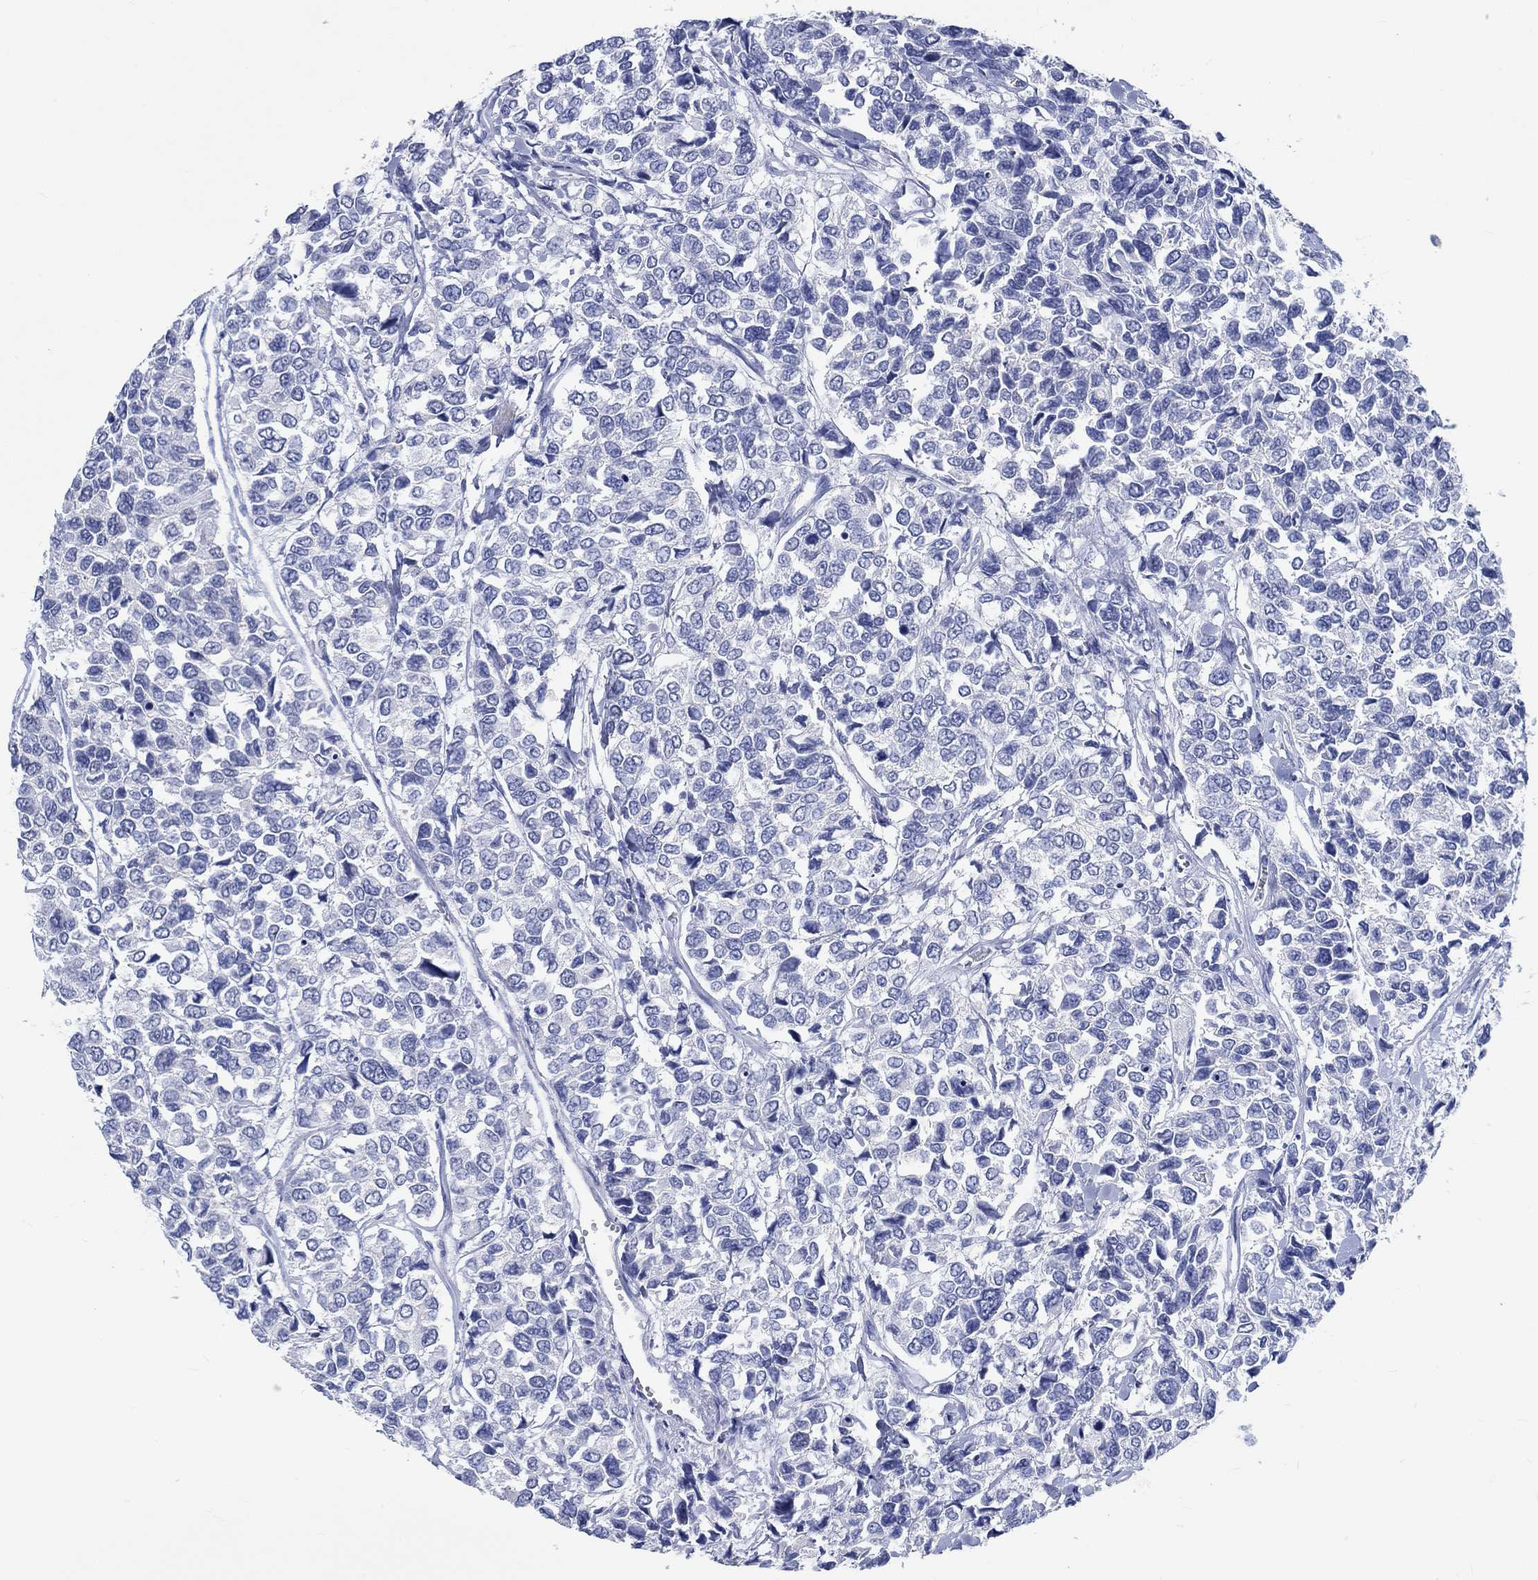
{"staining": {"intensity": "negative", "quantity": "none", "location": "none"}, "tissue": "urothelial cancer", "cell_type": "Tumor cells", "image_type": "cancer", "snomed": [{"axis": "morphology", "description": "Urothelial carcinoma, High grade"}, {"axis": "topography", "description": "Urinary bladder"}], "caption": "DAB immunohistochemical staining of urothelial carcinoma (high-grade) exhibits no significant positivity in tumor cells. (Stains: DAB immunohistochemistry (IHC) with hematoxylin counter stain, Microscopy: brightfield microscopy at high magnification).", "gene": "C4orf47", "patient": {"sex": "male", "age": 77}}